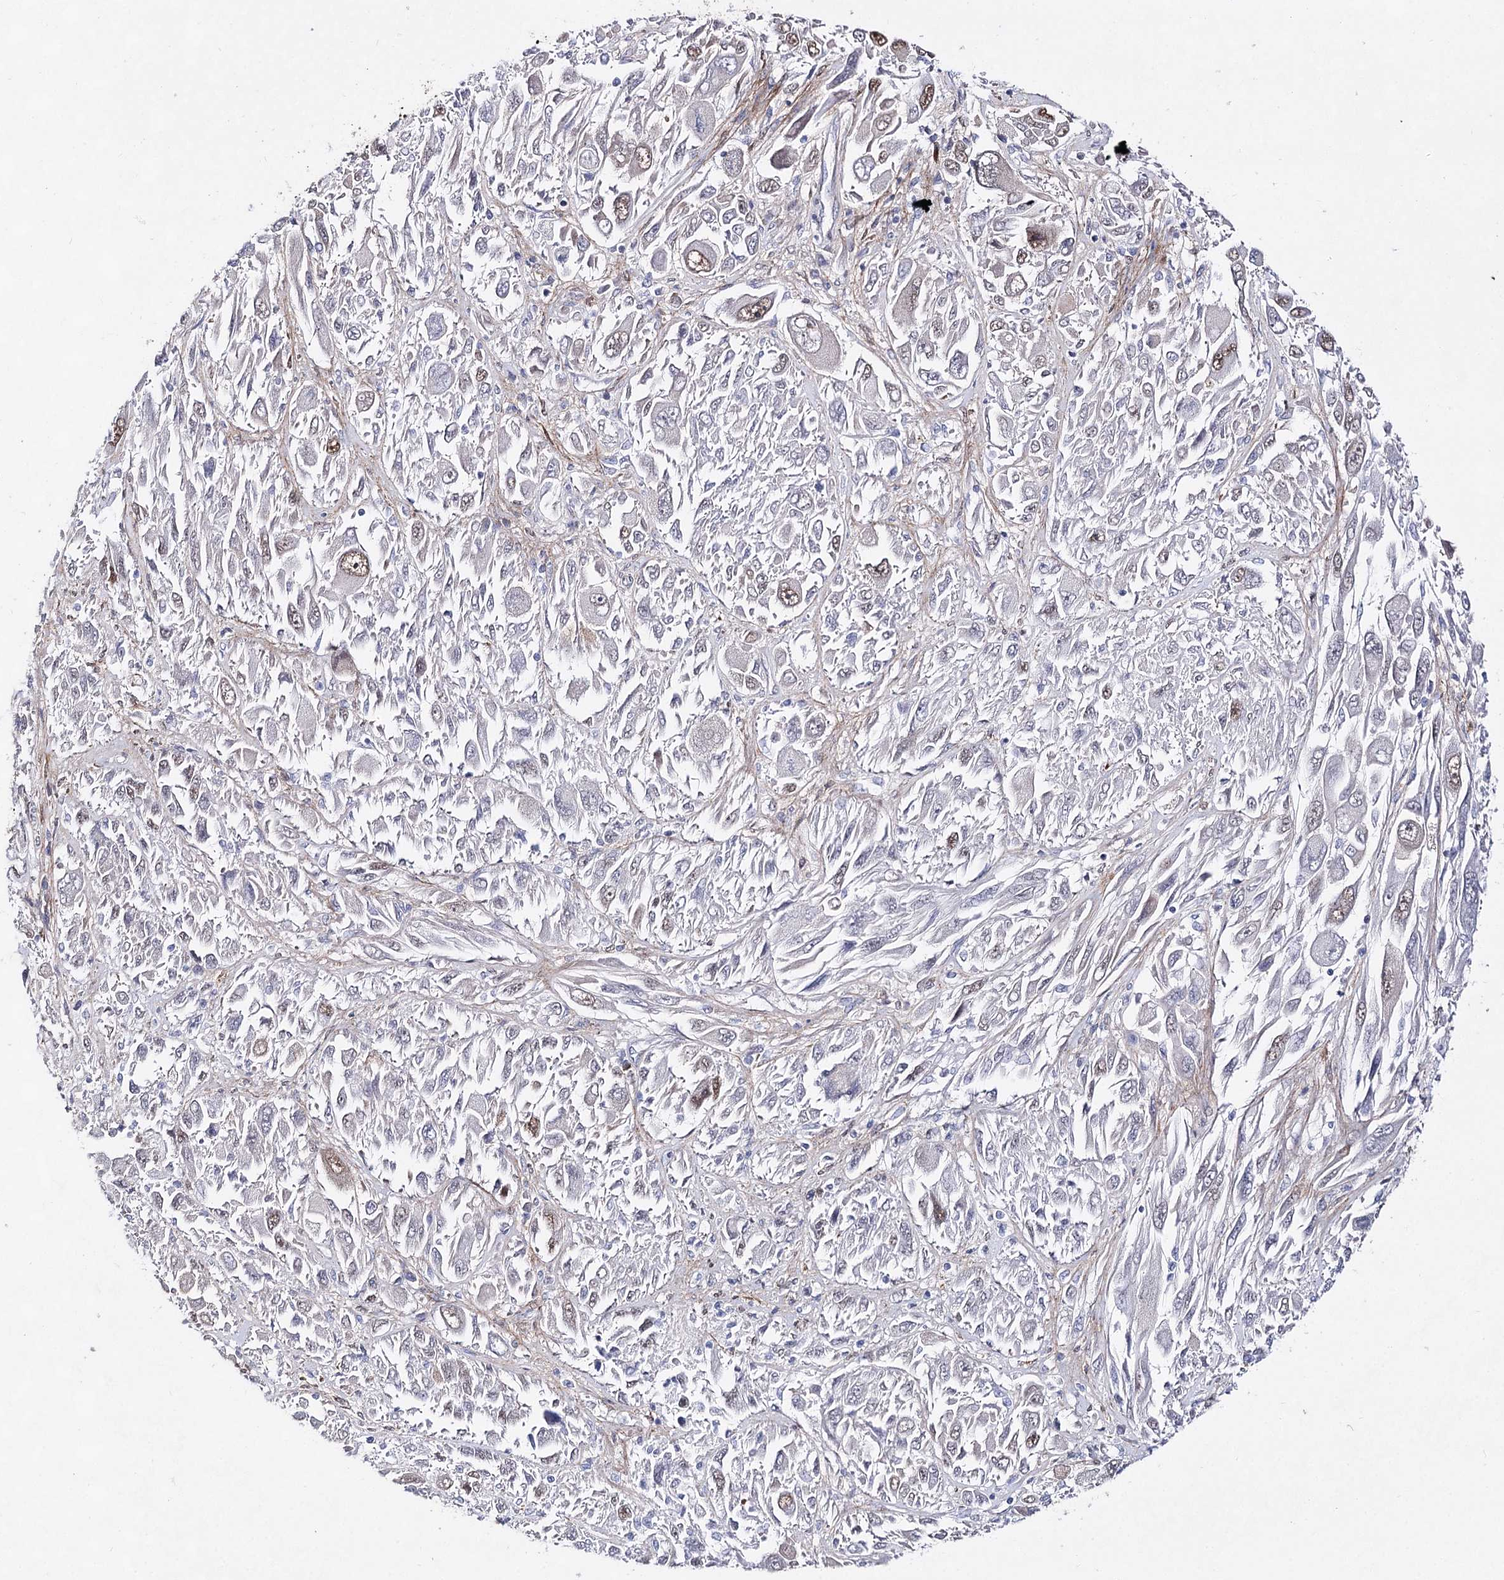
{"staining": {"intensity": "weak", "quantity": "<25%", "location": "nuclear"}, "tissue": "melanoma", "cell_type": "Tumor cells", "image_type": "cancer", "snomed": [{"axis": "morphology", "description": "Malignant melanoma, NOS"}, {"axis": "topography", "description": "Skin"}], "caption": "Melanoma was stained to show a protein in brown. There is no significant expression in tumor cells. (IHC, brightfield microscopy, high magnification).", "gene": "UGDH", "patient": {"sex": "female", "age": 91}}